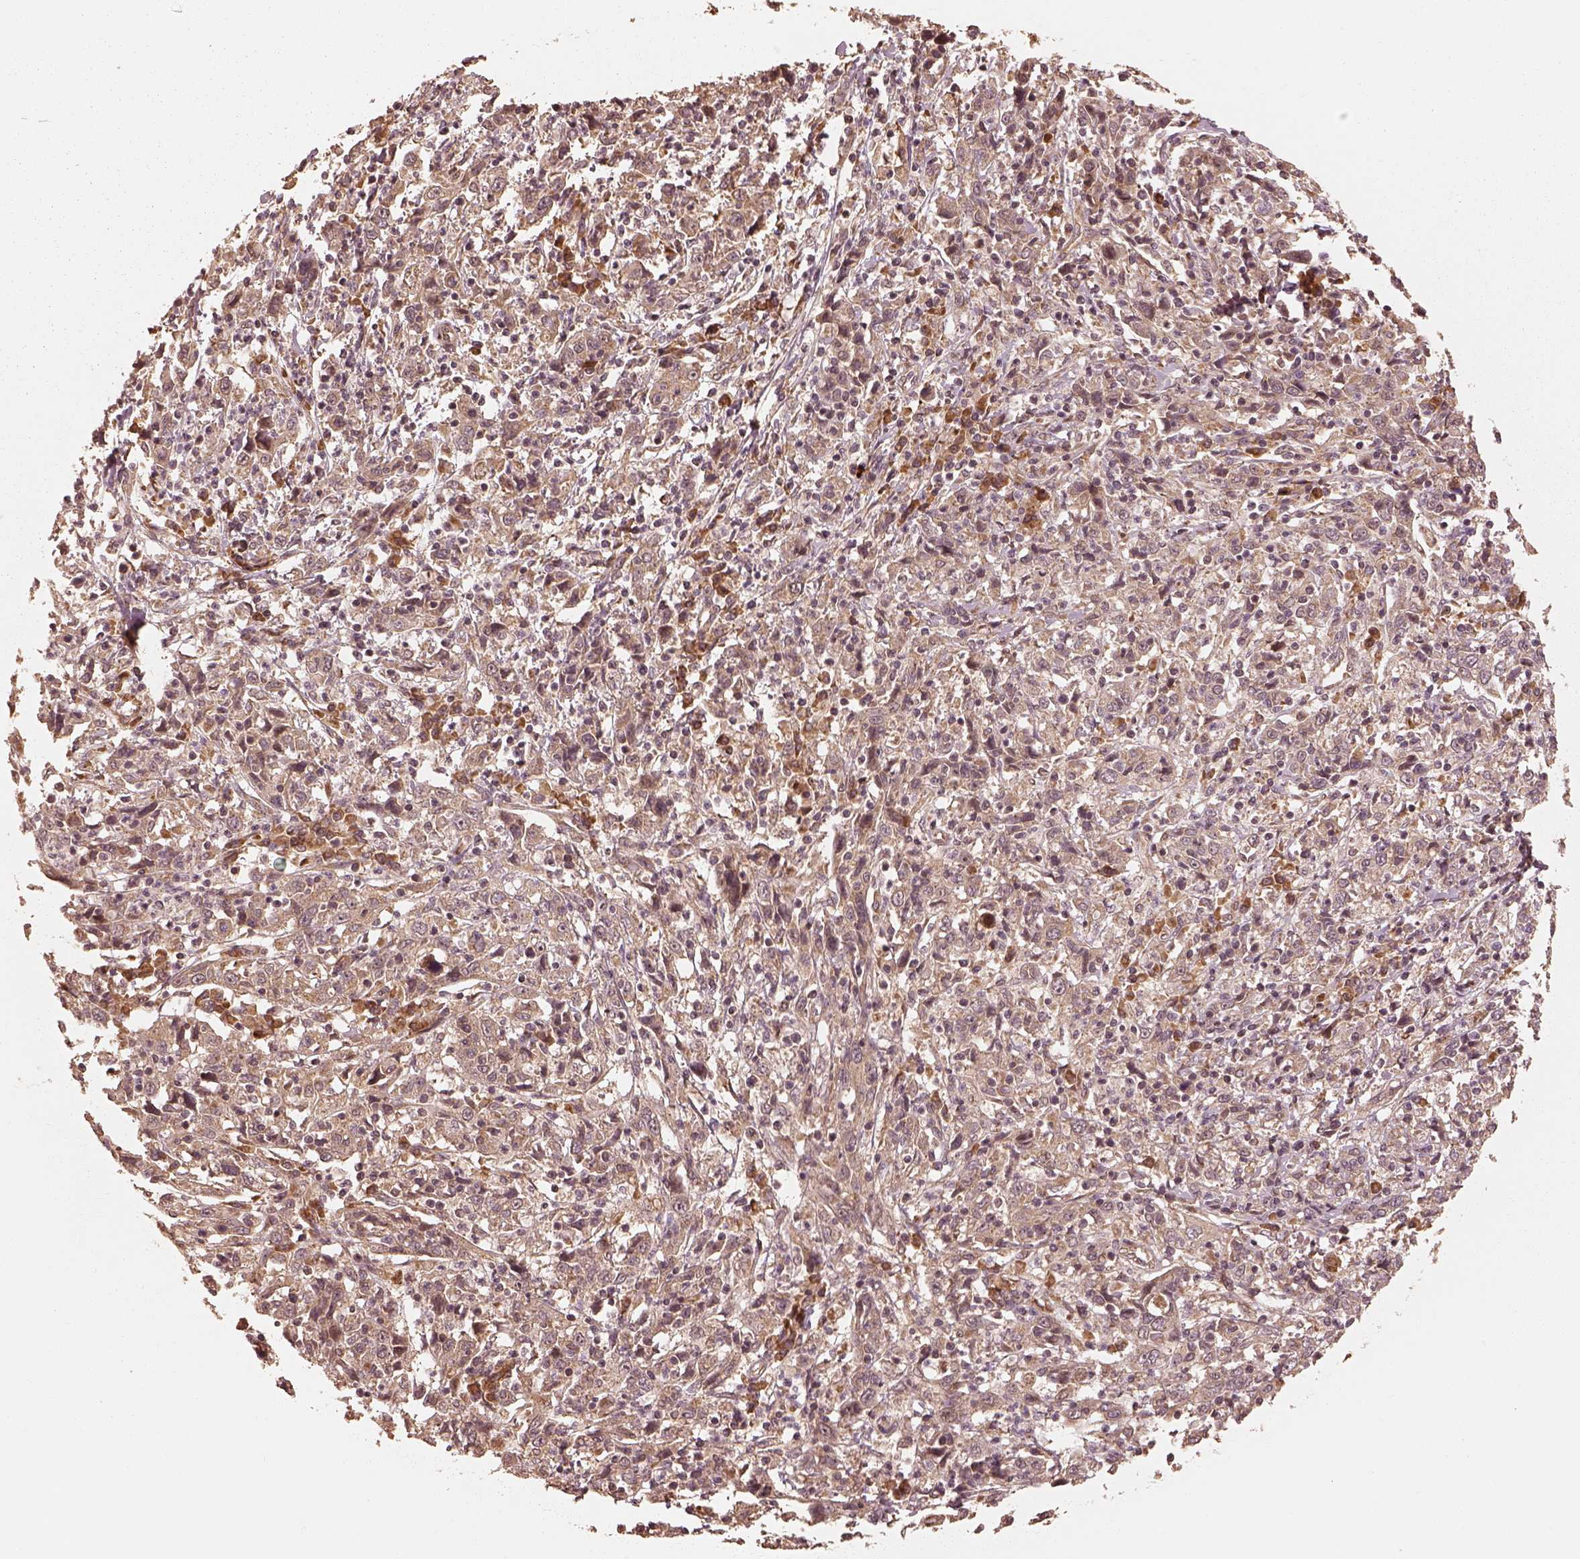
{"staining": {"intensity": "weak", "quantity": ">75%", "location": "cytoplasmic/membranous"}, "tissue": "cervical cancer", "cell_type": "Tumor cells", "image_type": "cancer", "snomed": [{"axis": "morphology", "description": "Squamous cell carcinoma, NOS"}, {"axis": "topography", "description": "Cervix"}], "caption": "Cervical cancer (squamous cell carcinoma) stained with DAB immunohistochemistry exhibits low levels of weak cytoplasmic/membranous expression in approximately >75% of tumor cells.", "gene": "DNAJC25", "patient": {"sex": "female", "age": 46}}